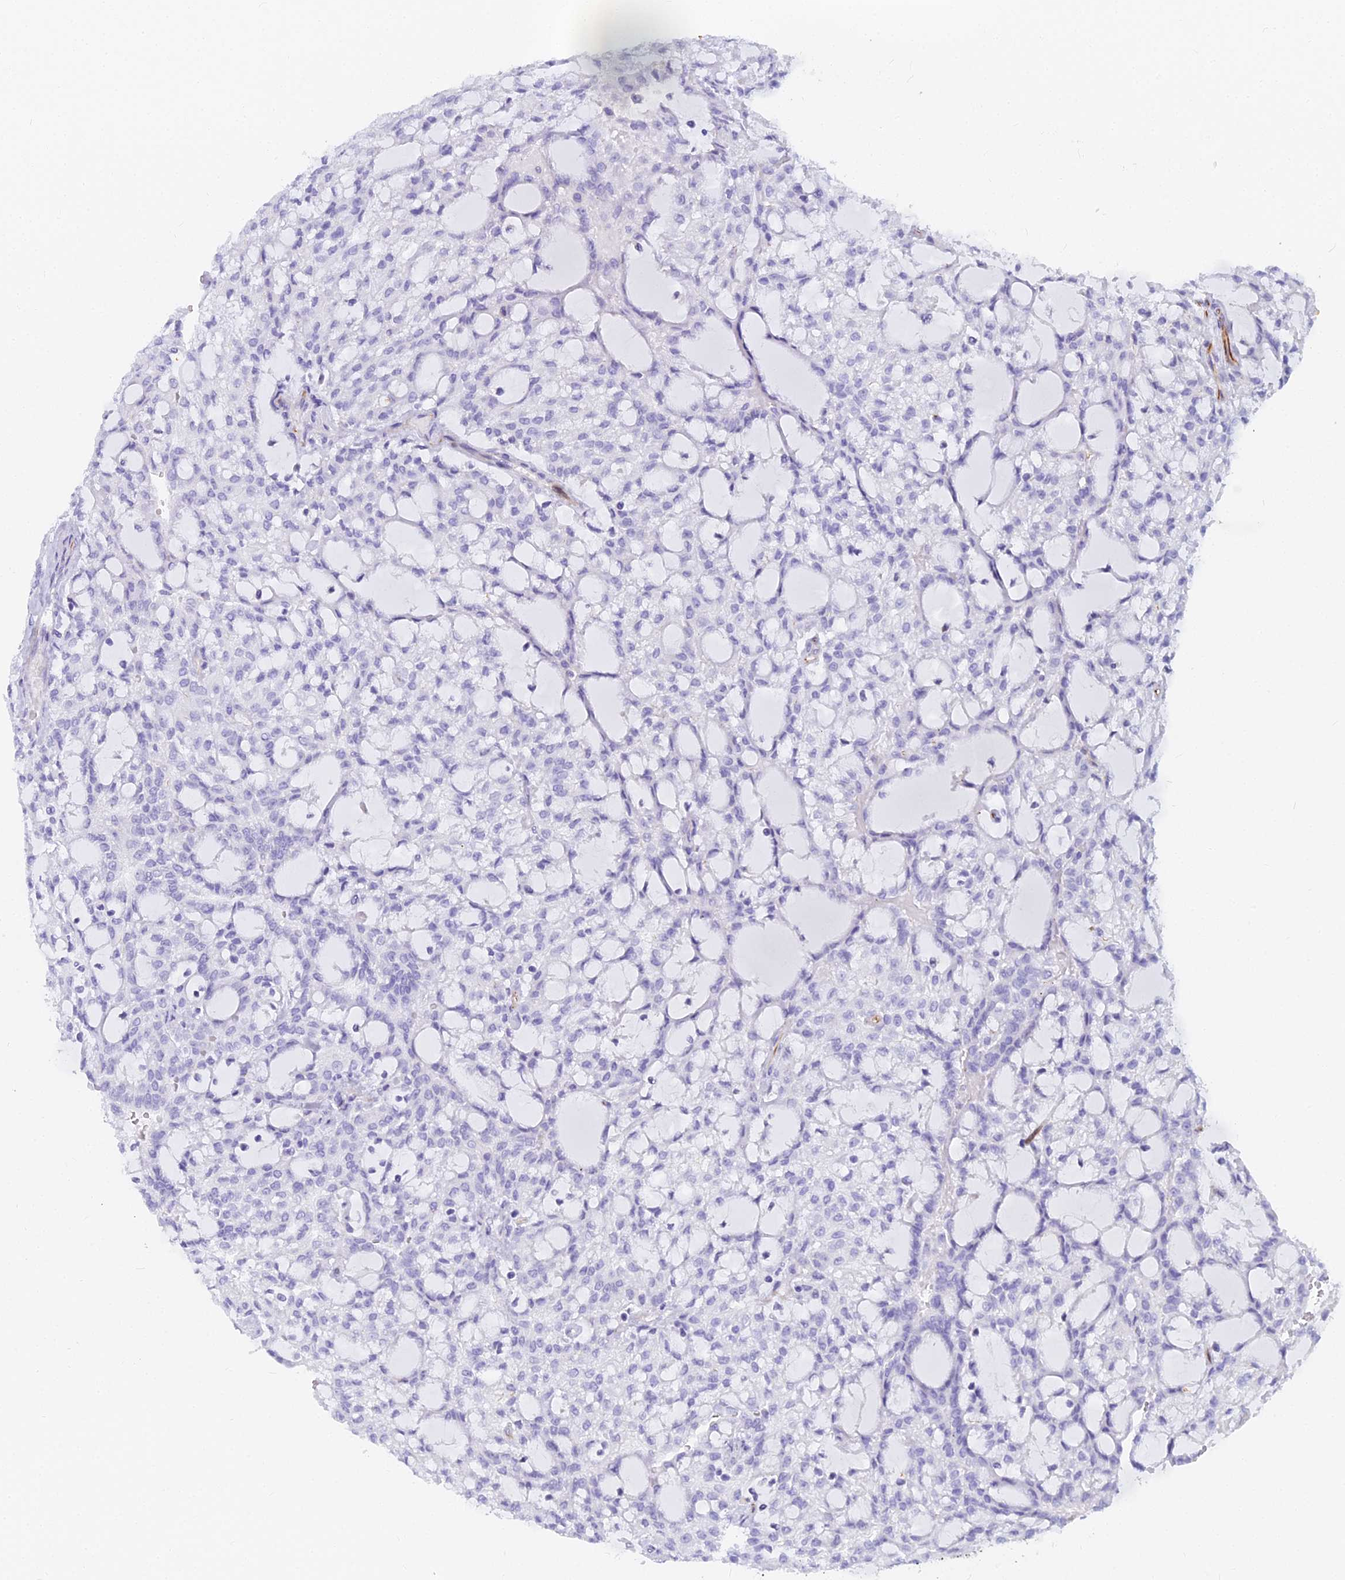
{"staining": {"intensity": "negative", "quantity": "none", "location": "none"}, "tissue": "renal cancer", "cell_type": "Tumor cells", "image_type": "cancer", "snomed": [{"axis": "morphology", "description": "Adenocarcinoma, NOS"}, {"axis": "topography", "description": "Kidney"}], "caption": "Immunohistochemical staining of human adenocarcinoma (renal) demonstrates no significant positivity in tumor cells.", "gene": "EVI2A", "patient": {"sex": "male", "age": 63}}